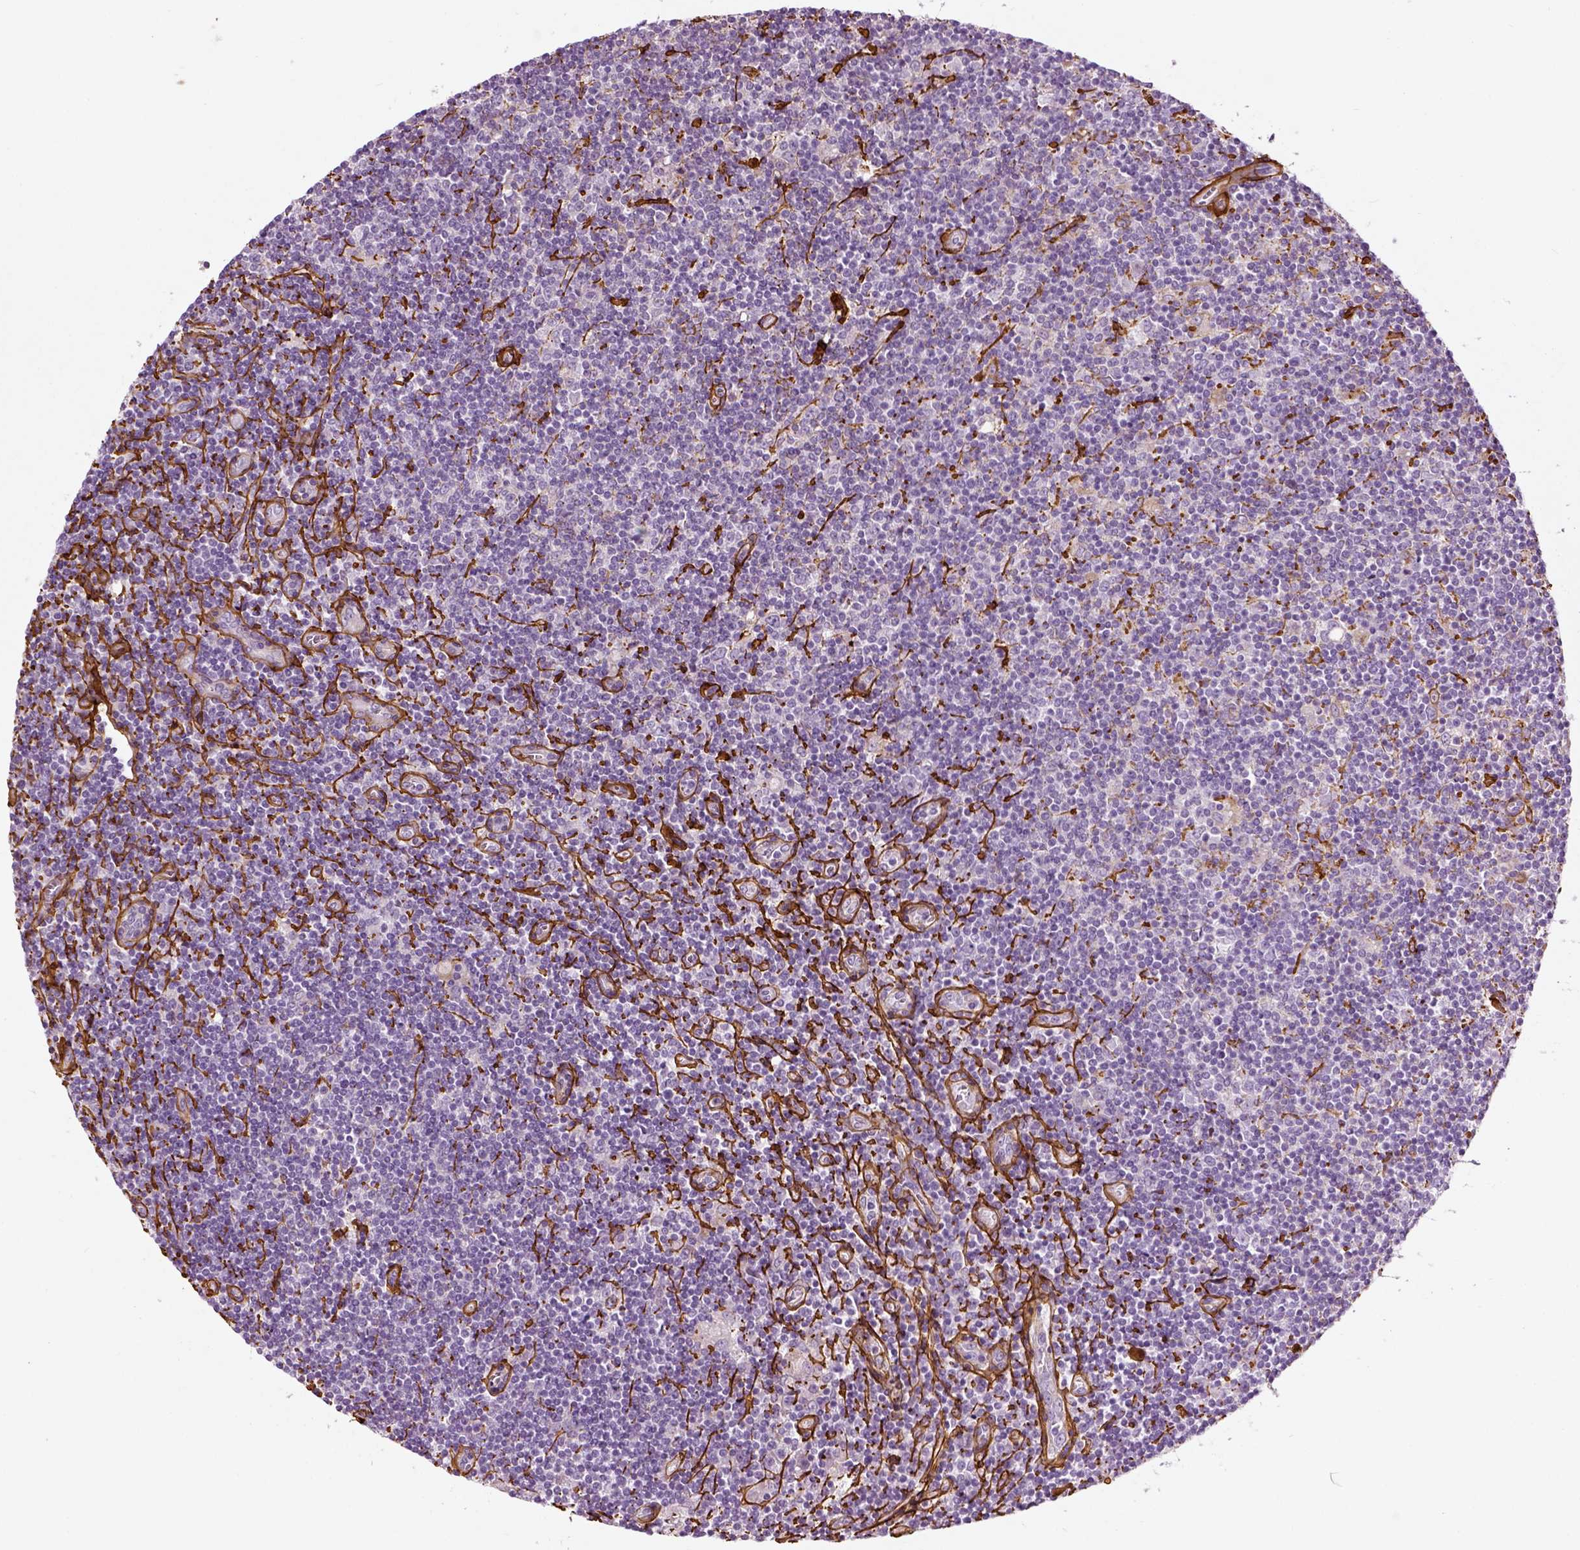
{"staining": {"intensity": "negative", "quantity": "none", "location": "none"}, "tissue": "lymphoma", "cell_type": "Tumor cells", "image_type": "cancer", "snomed": [{"axis": "morphology", "description": "Hodgkin's disease, NOS"}, {"axis": "topography", "description": "Lymph node"}], "caption": "This photomicrograph is of Hodgkin's disease stained with IHC to label a protein in brown with the nuclei are counter-stained blue. There is no staining in tumor cells.", "gene": "COL6A2", "patient": {"sex": "male", "age": 40}}